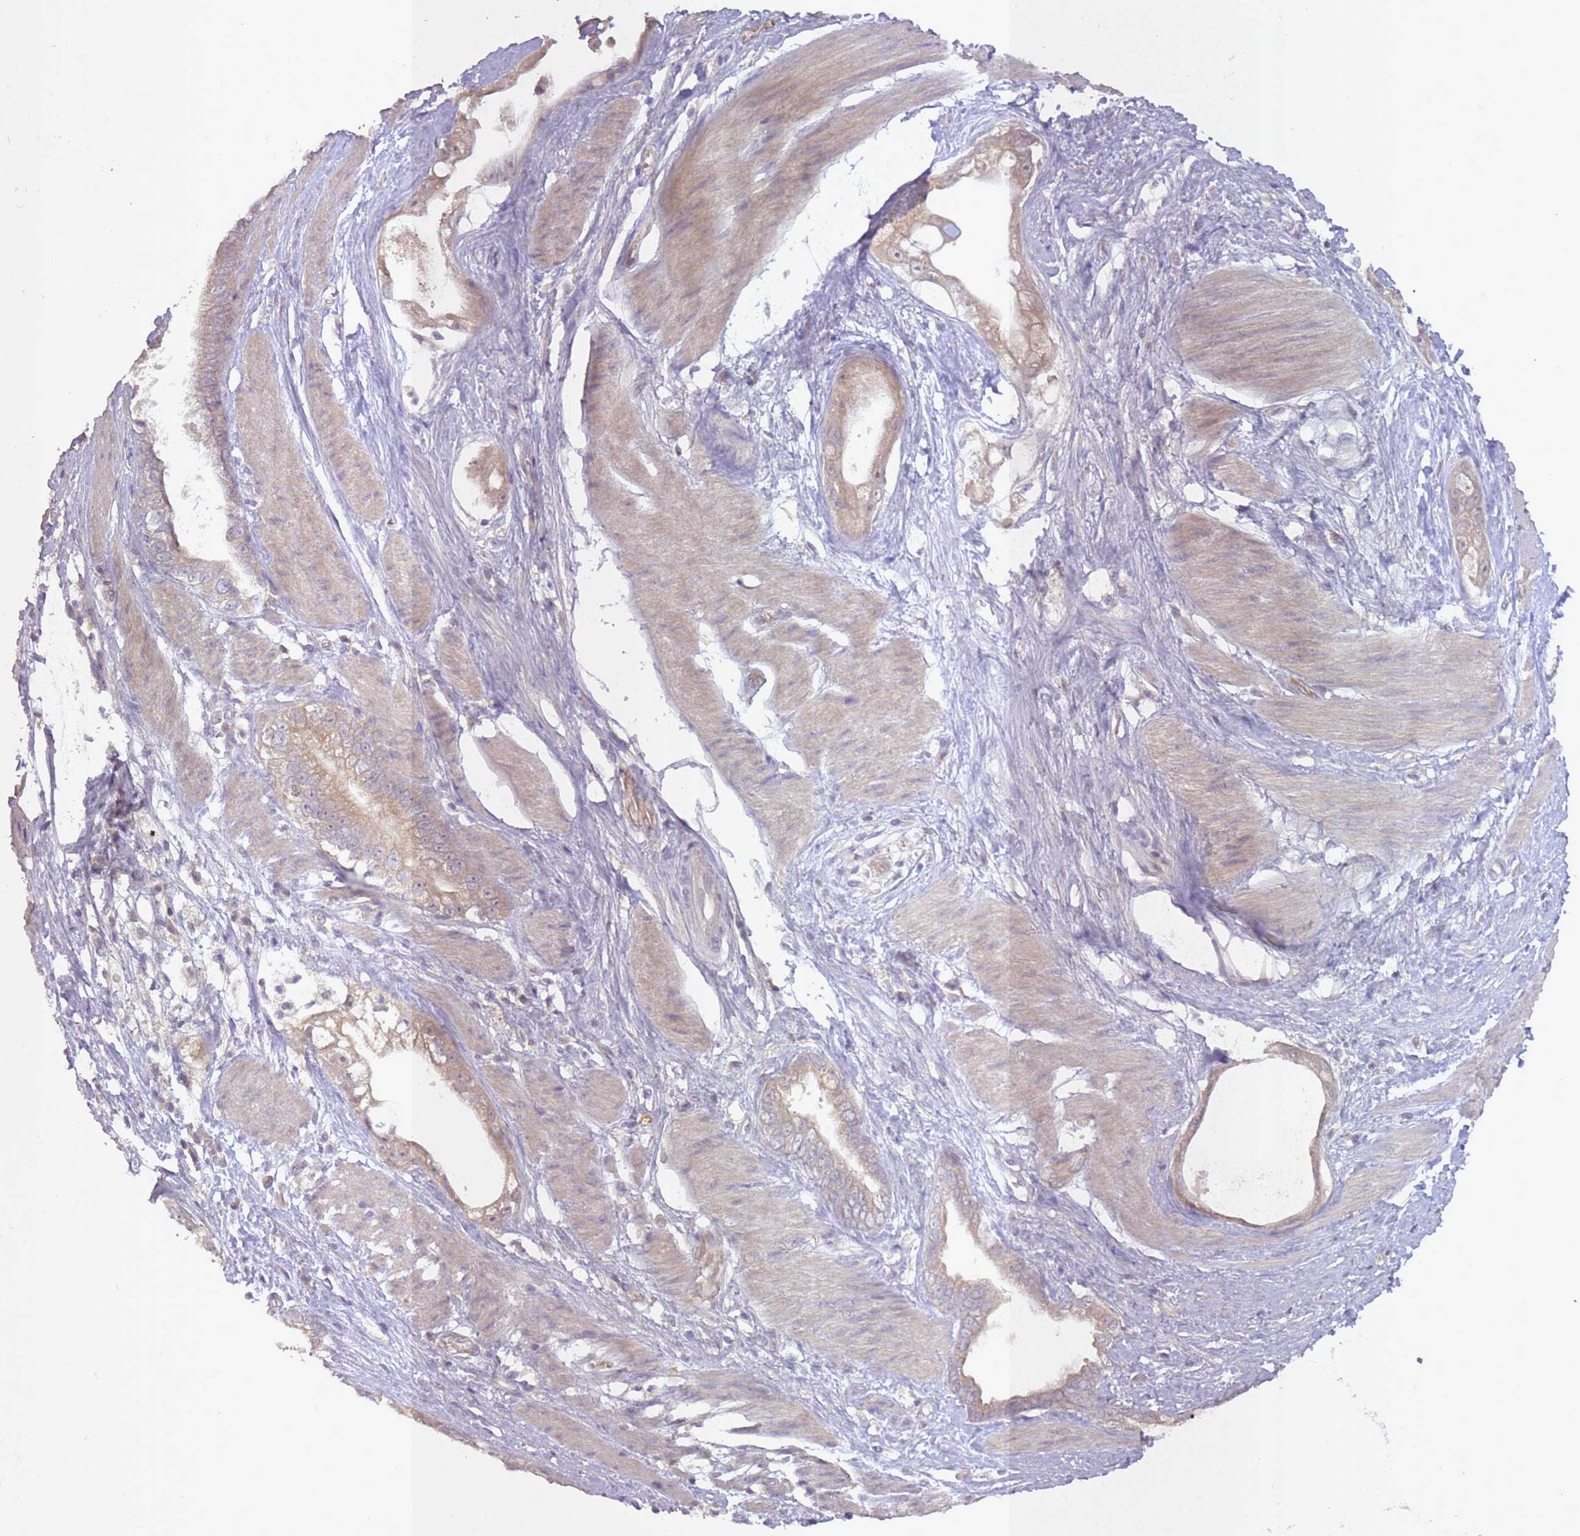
{"staining": {"intensity": "moderate", "quantity": ">75%", "location": "cytoplasmic/membranous"}, "tissue": "stomach cancer", "cell_type": "Tumor cells", "image_type": "cancer", "snomed": [{"axis": "morphology", "description": "Adenocarcinoma, NOS"}, {"axis": "topography", "description": "Stomach"}], "caption": "IHC of stomach adenocarcinoma demonstrates medium levels of moderate cytoplasmic/membranous expression in approximately >75% of tumor cells.", "gene": "LRATD2", "patient": {"sex": "male", "age": 55}}